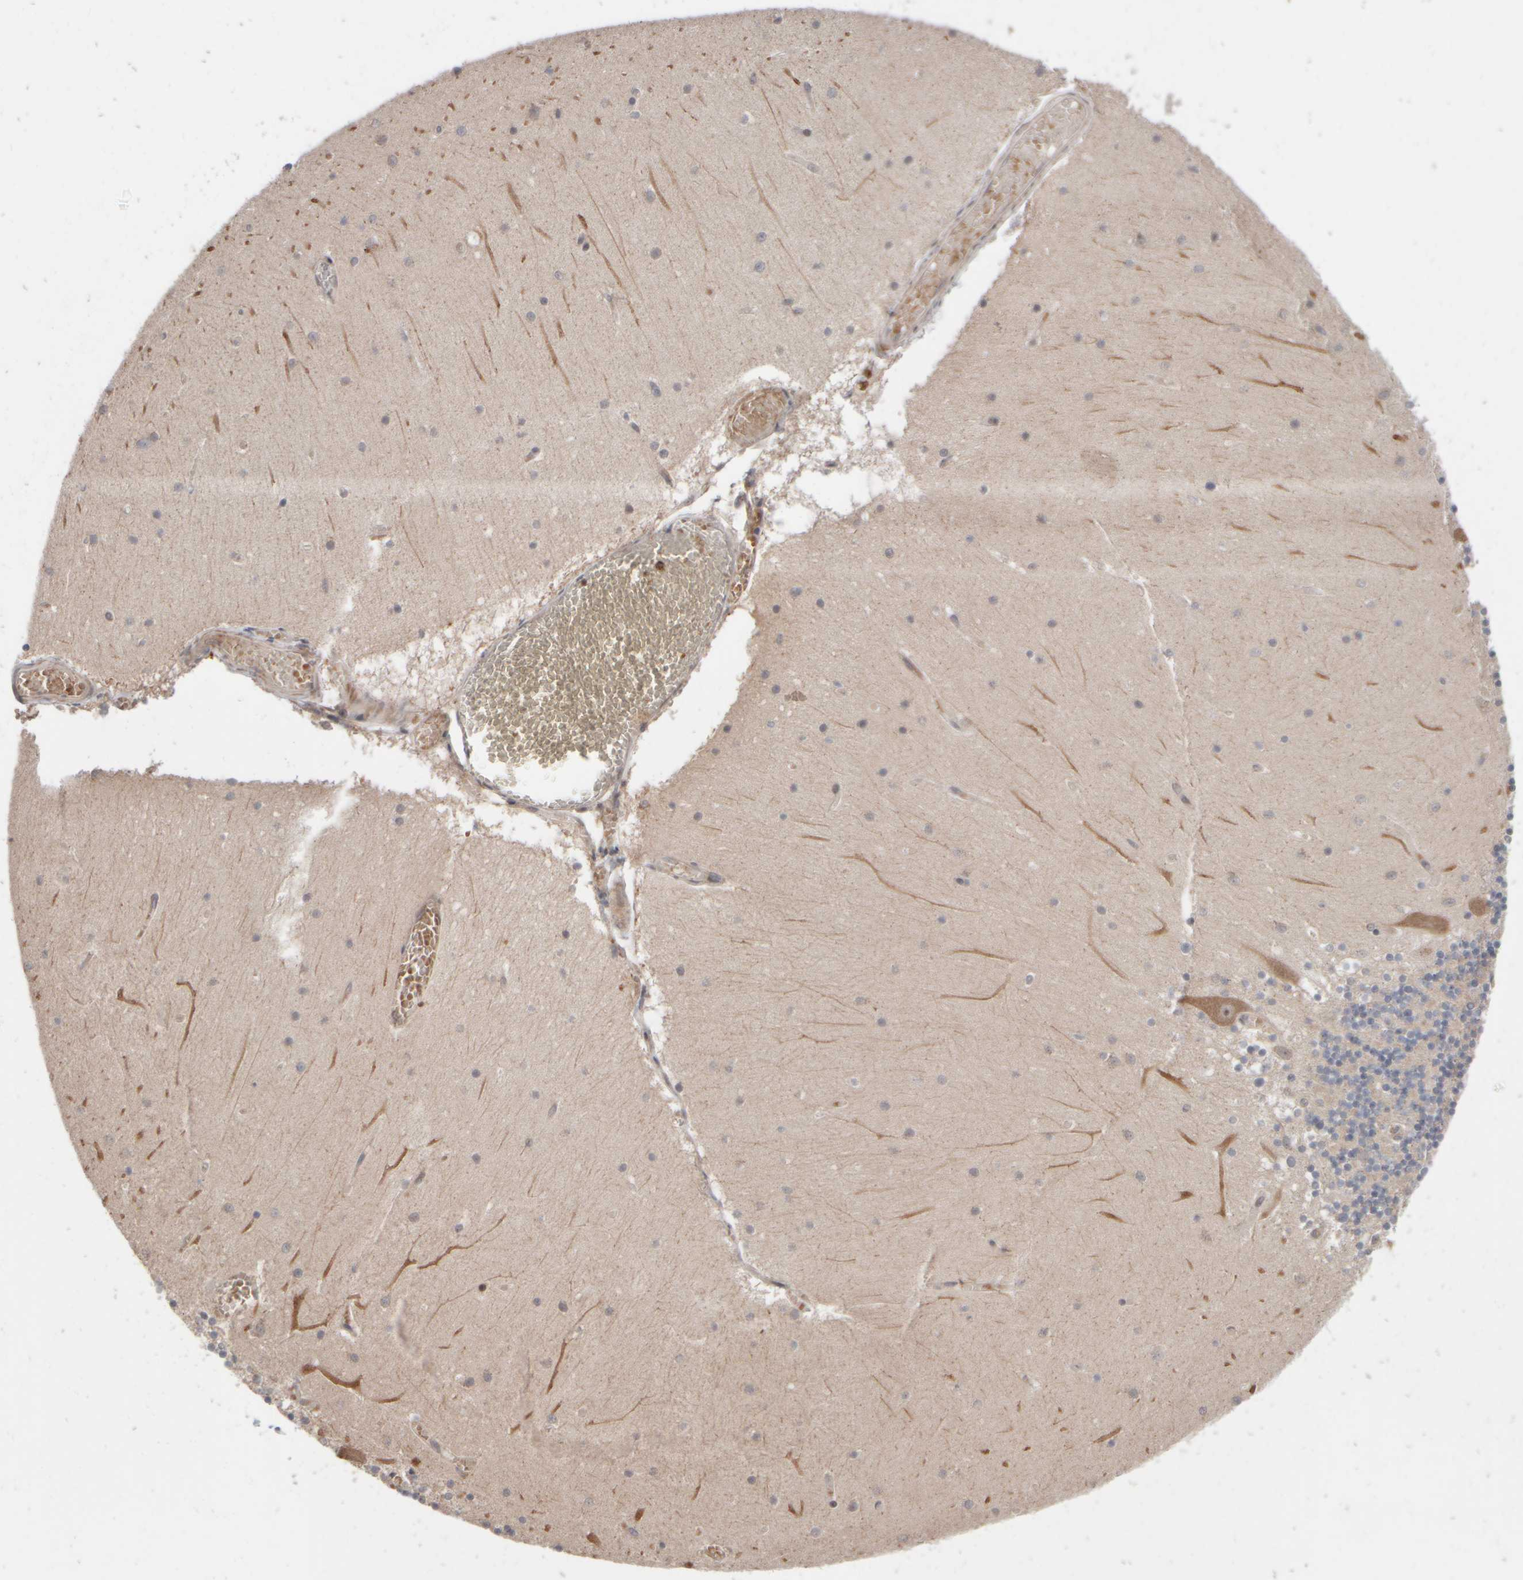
{"staining": {"intensity": "moderate", "quantity": "25%-75%", "location": "cytoplasmic/membranous"}, "tissue": "cerebellum", "cell_type": "Cells in granular layer", "image_type": "normal", "snomed": [{"axis": "morphology", "description": "Normal tissue, NOS"}, {"axis": "topography", "description": "Cerebellum"}], "caption": "Moderate cytoplasmic/membranous positivity is identified in approximately 25%-75% of cells in granular layer in unremarkable cerebellum. The staining is performed using DAB brown chromogen to label protein expression. The nuclei are counter-stained blue using hematoxylin.", "gene": "ABHD11", "patient": {"sex": "female", "age": 28}}